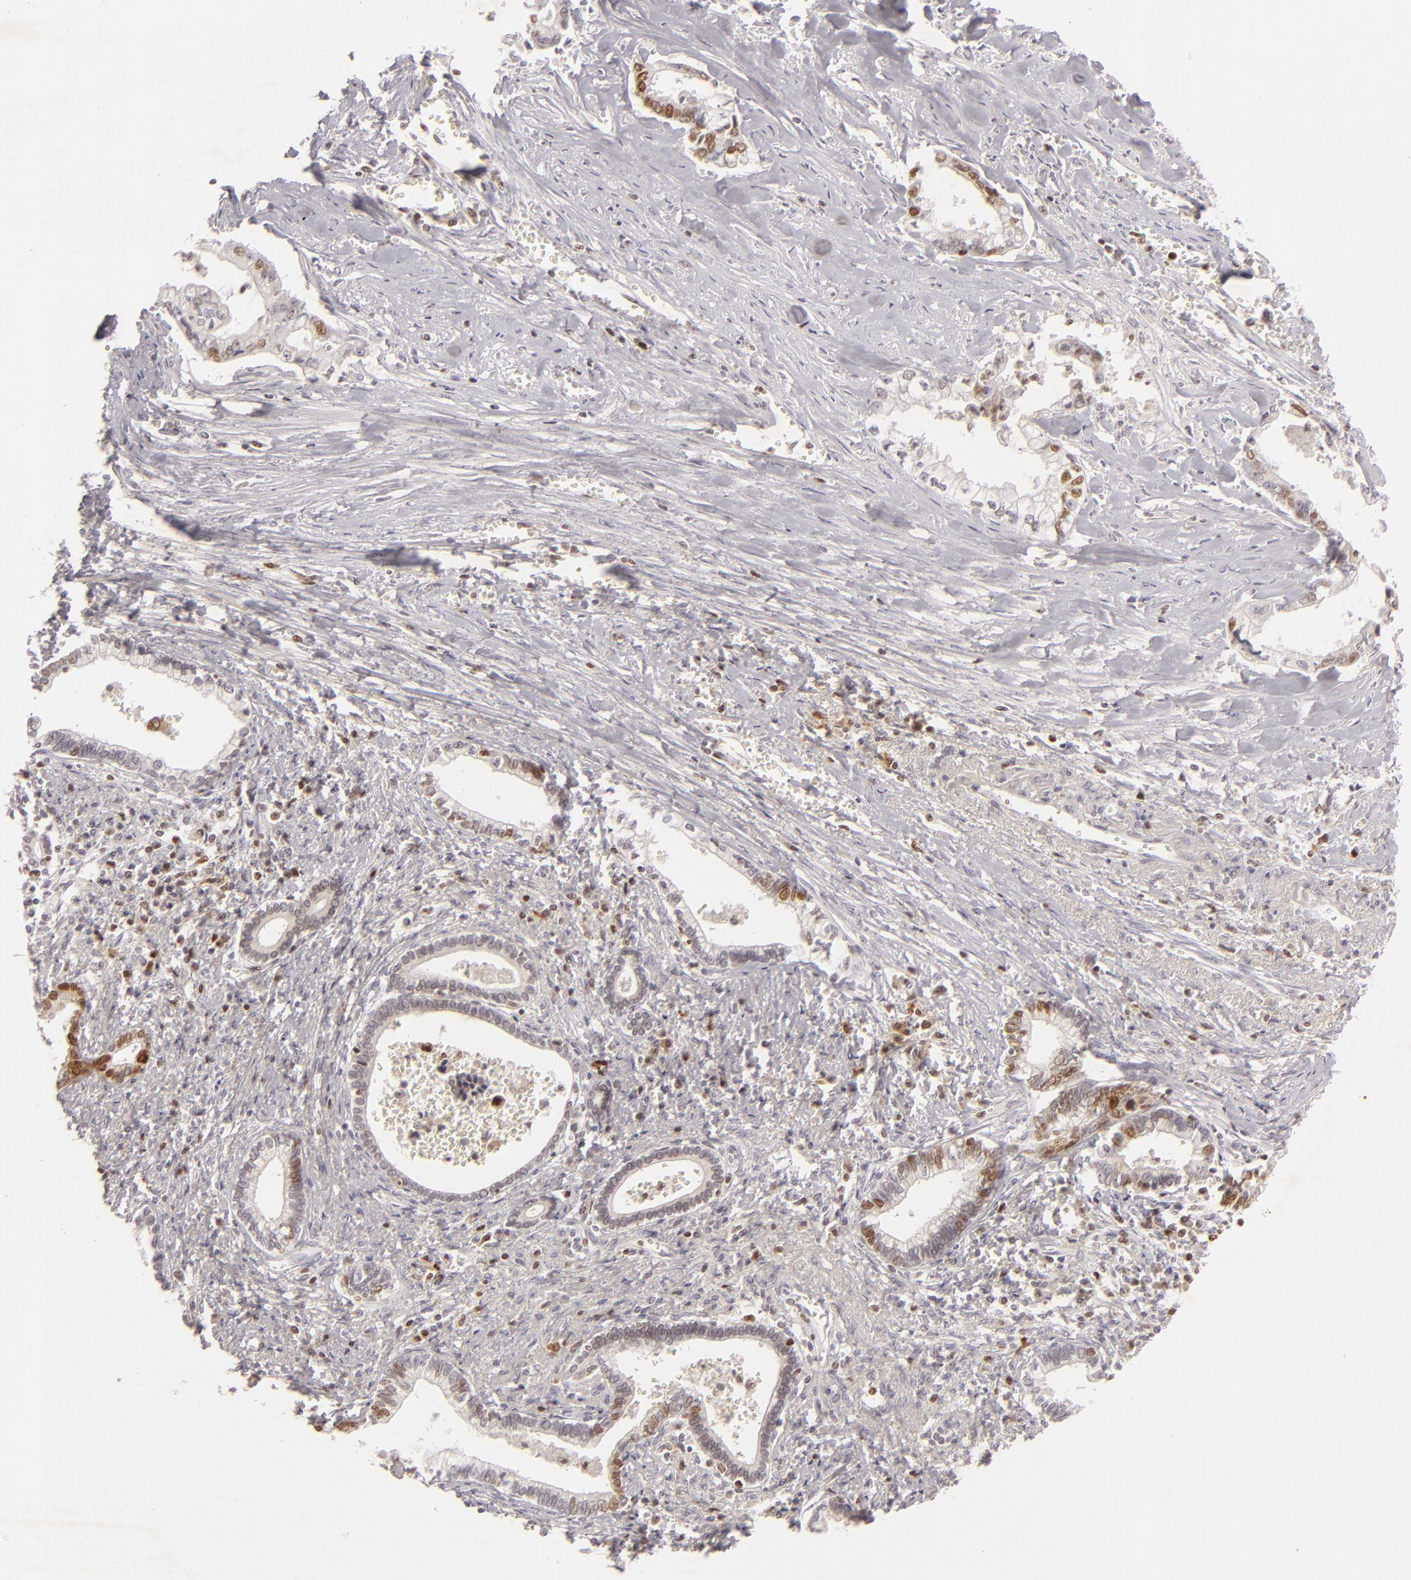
{"staining": {"intensity": "strong", "quantity": "25%-75%", "location": "nuclear"}, "tissue": "liver cancer", "cell_type": "Tumor cells", "image_type": "cancer", "snomed": [{"axis": "morphology", "description": "Cholangiocarcinoma"}, {"axis": "topography", "description": "Liver"}], "caption": "A high-resolution photomicrograph shows immunohistochemistry staining of cholangiocarcinoma (liver), which displays strong nuclear staining in about 25%-75% of tumor cells.", "gene": "FEN1", "patient": {"sex": "male", "age": 57}}